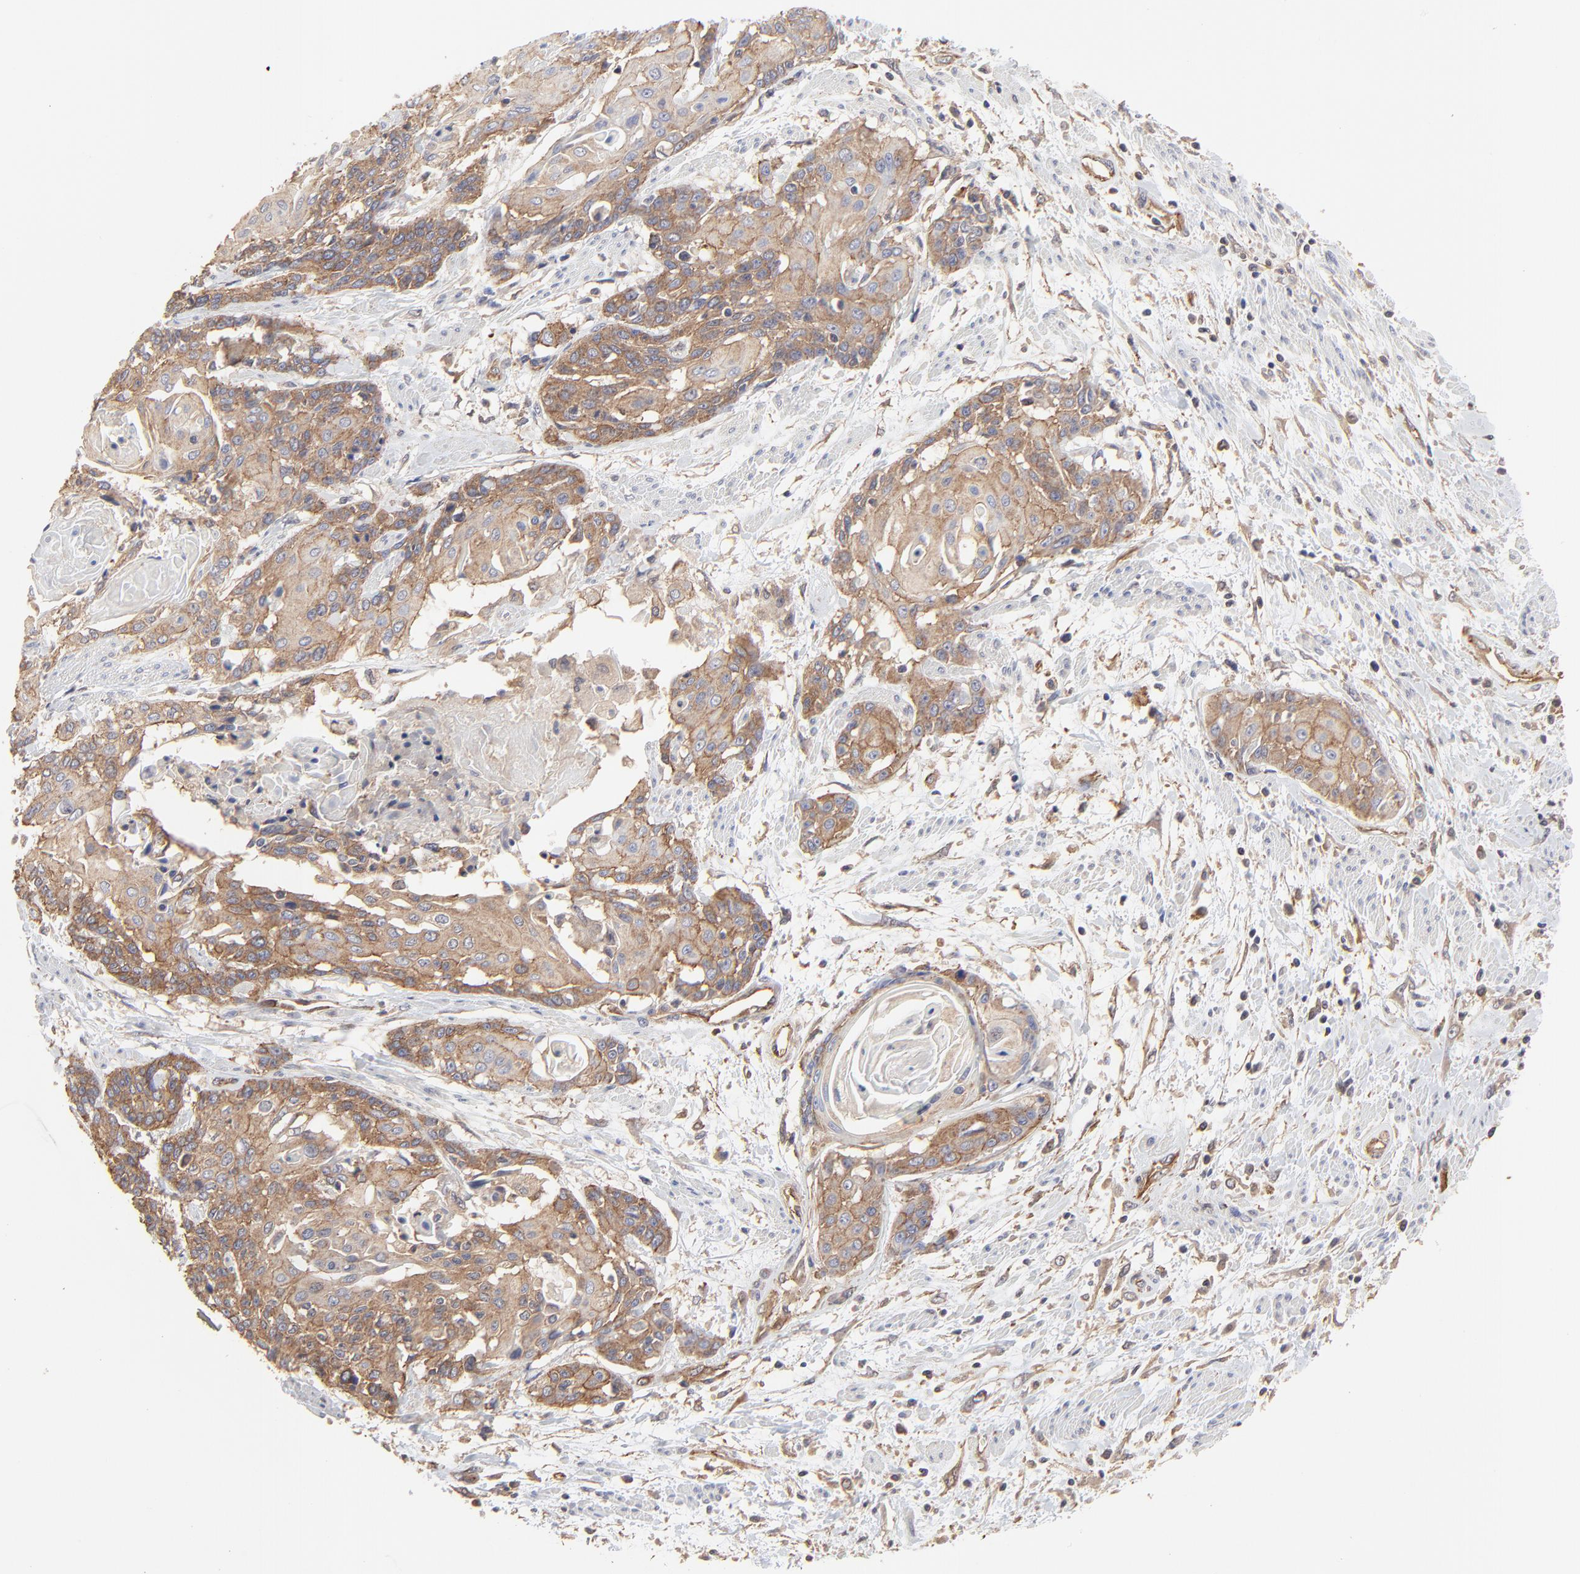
{"staining": {"intensity": "moderate", "quantity": ">75%", "location": "cytoplasmic/membranous"}, "tissue": "cervical cancer", "cell_type": "Tumor cells", "image_type": "cancer", "snomed": [{"axis": "morphology", "description": "Squamous cell carcinoma, NOS"}, {"axis": "topography", "description": "Cervix"}], "caption": "Cervical cancer was stained to show a protein in brown. There is medium levels of moderate cytoplasmic/membranous staining in approximately >75% of tumor cells. The staining is performed using DAB (3,3'-diaminobenzidine) brown chromogen to label protein expression. The nuclei are counter-stained blue using hematoxylin.", "gene": "ARMT1", "patient": {"sex": "female", "age": 57}}